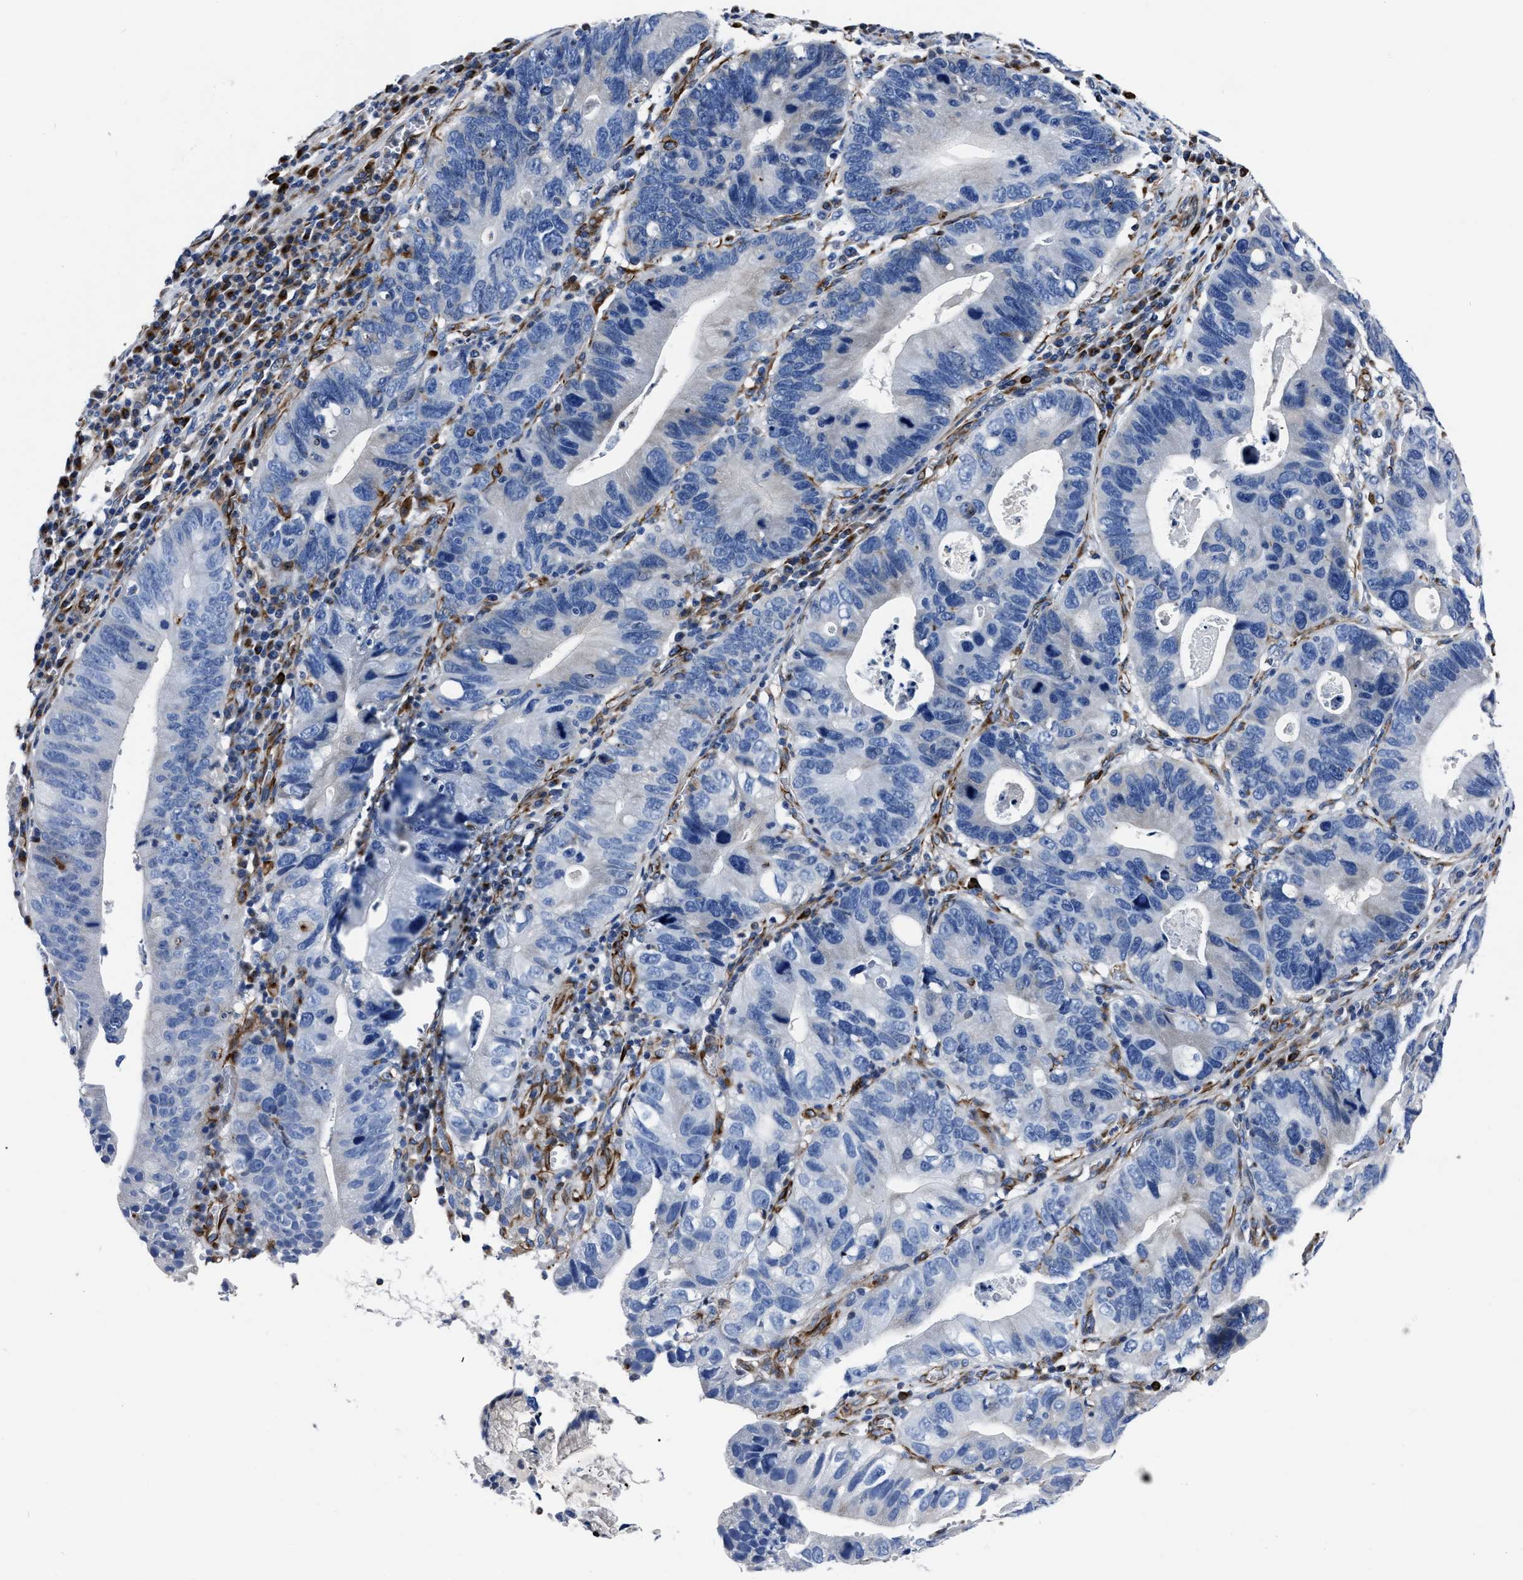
{"staining": {"intensity": "negative", "quantity": "none", "location": "none"}, "tissue": "stomach cancer", "cell_type": "Tumor cells", "image_type": "cancer", "snomed": [{"axis": "morphology", "description": "Adenocarcinoma, NOS"}, {"axis": "topography", "description": "Stomach"}], "caption": "IHC of stomach adenocarcinoma reveals no staining in tumor cells.", "gene": "OR10G3", "patient": {"sex": "male", "age": 59}}